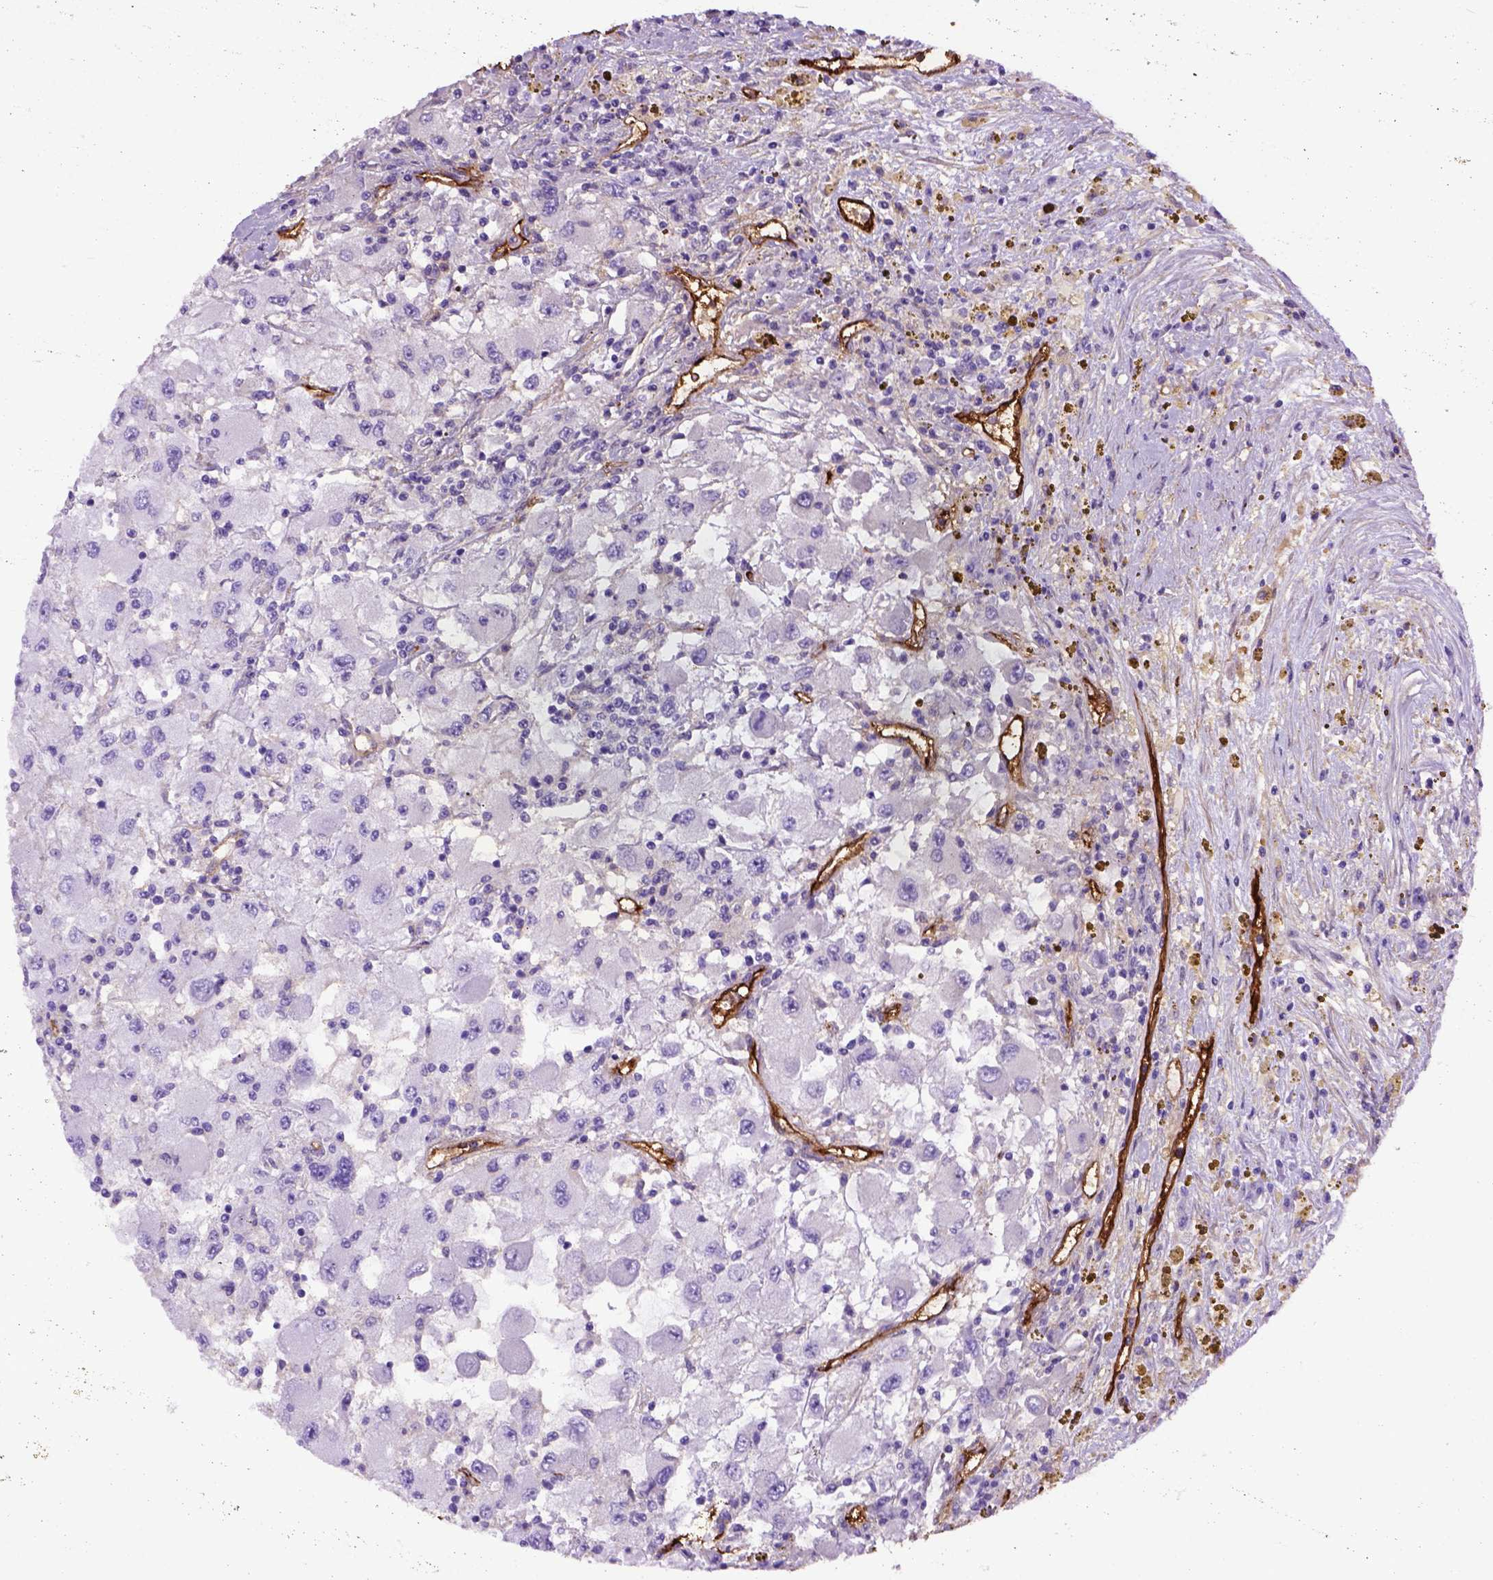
{"staining": {"intensity": "negative", "quantity": "none", "location": "none"}, "tissue": "renal cancer", "cell_type": "Tumor cells", "image_type": "cancer", "snomed": [{"axis": "morphology", "description": "Adenocarcinoma, NOS"}, {"axis": "topography", "description": "Kidney"}], "caption": "Immunohistochemical staining of renal cancer exhibits no significant expression in tumor cells.", "gene": "ENG", "patient": {"sex": "female", "age": 67}}